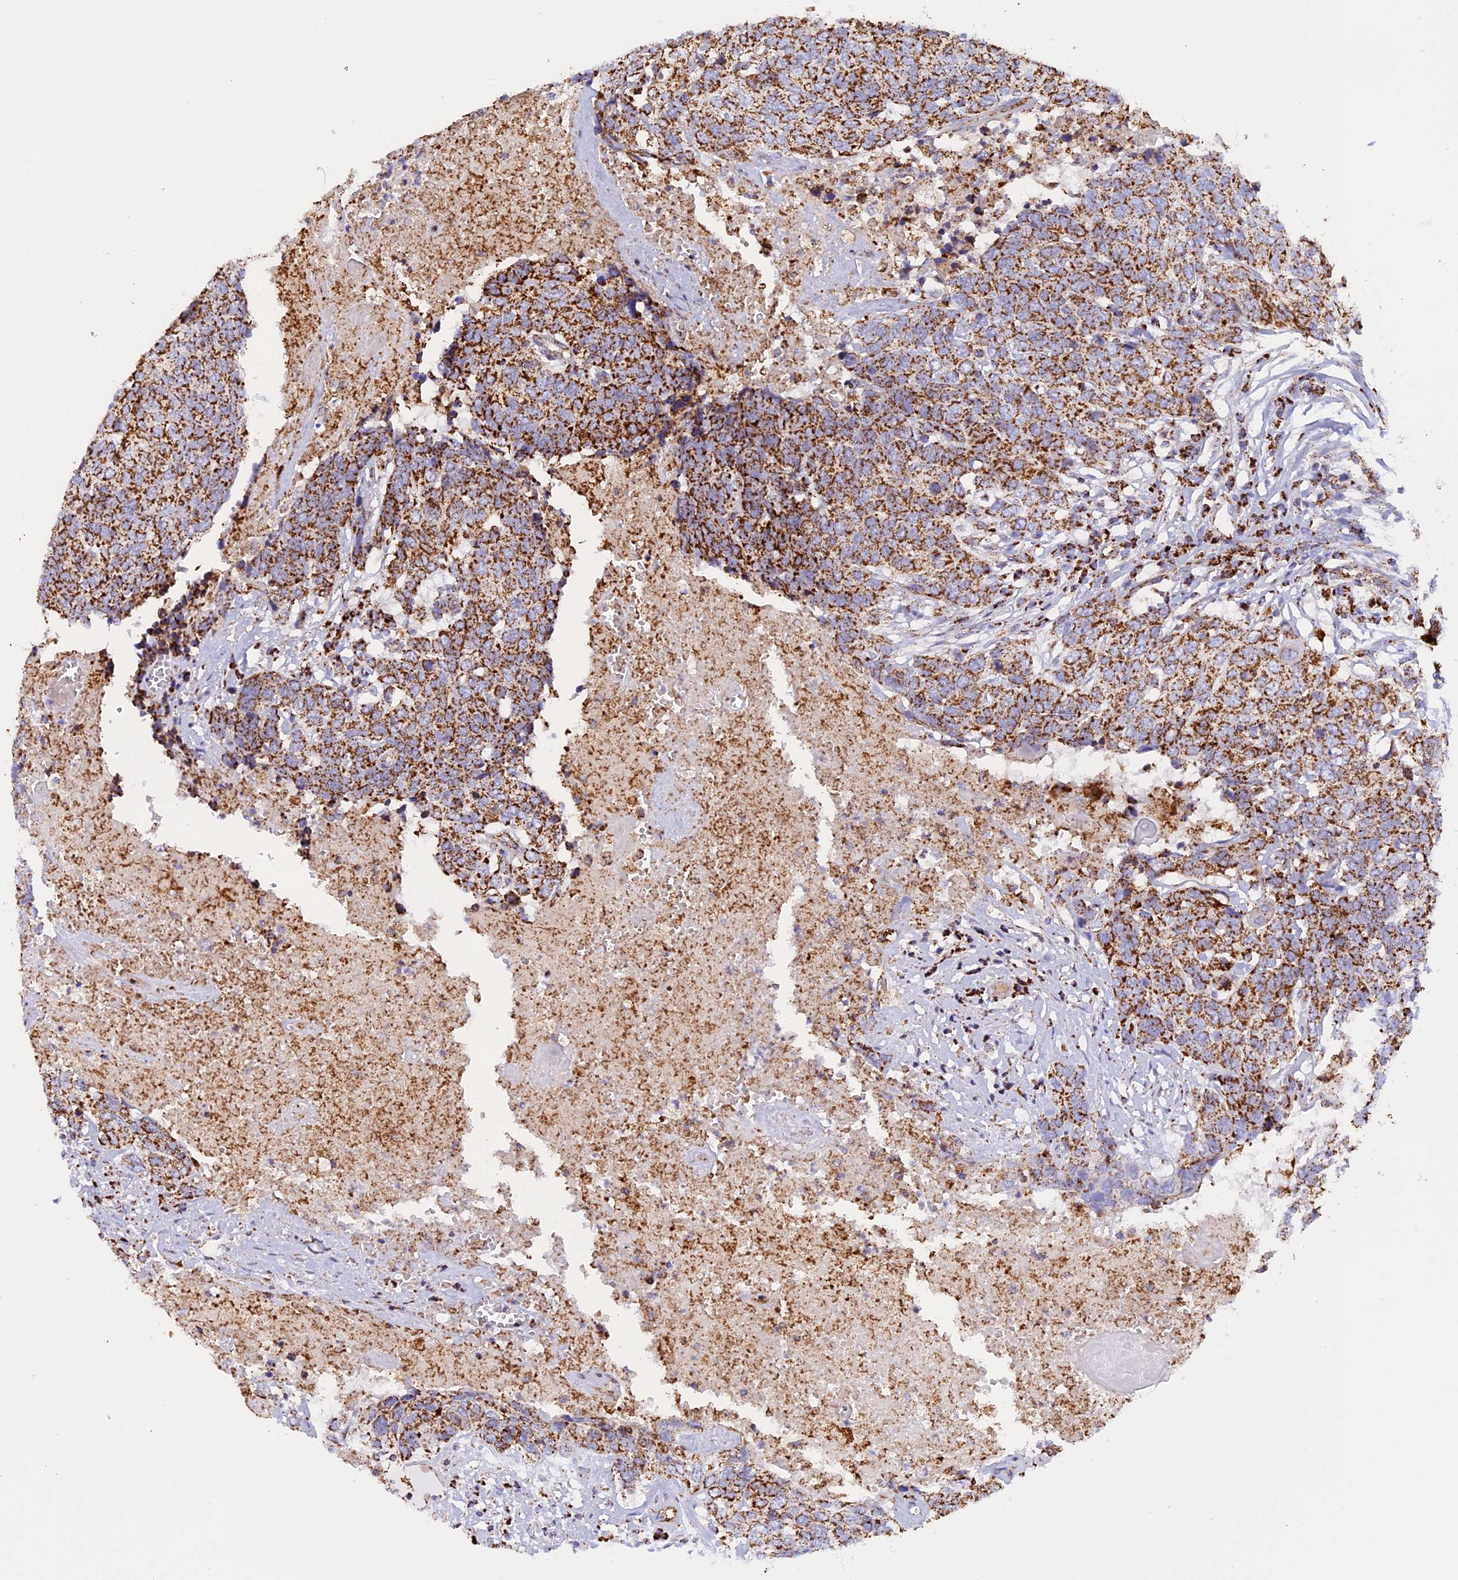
{"staining": {"intensity": "strong", "quantity": ">75%", "location": "cytoplasmic/membranous"}, "tissue": "head and neck cancer", "cell_type": "Tumor cells", "image_type": "cancer", "snomed": [{"axis": "morphology", "description": "Squamous cell carcinoma, NOS"}, {"axis": "topography", "description": "Head-Neck"}], "caption": "Strong cytoplasmic/membranous positivity for a protein is seen in about >75% of tumor cells of squamous cell carcinoma (head and neck) using immunohistochemistry.", "gene": "UQCRB", "patient": {"sex": "male", "age": 66}}